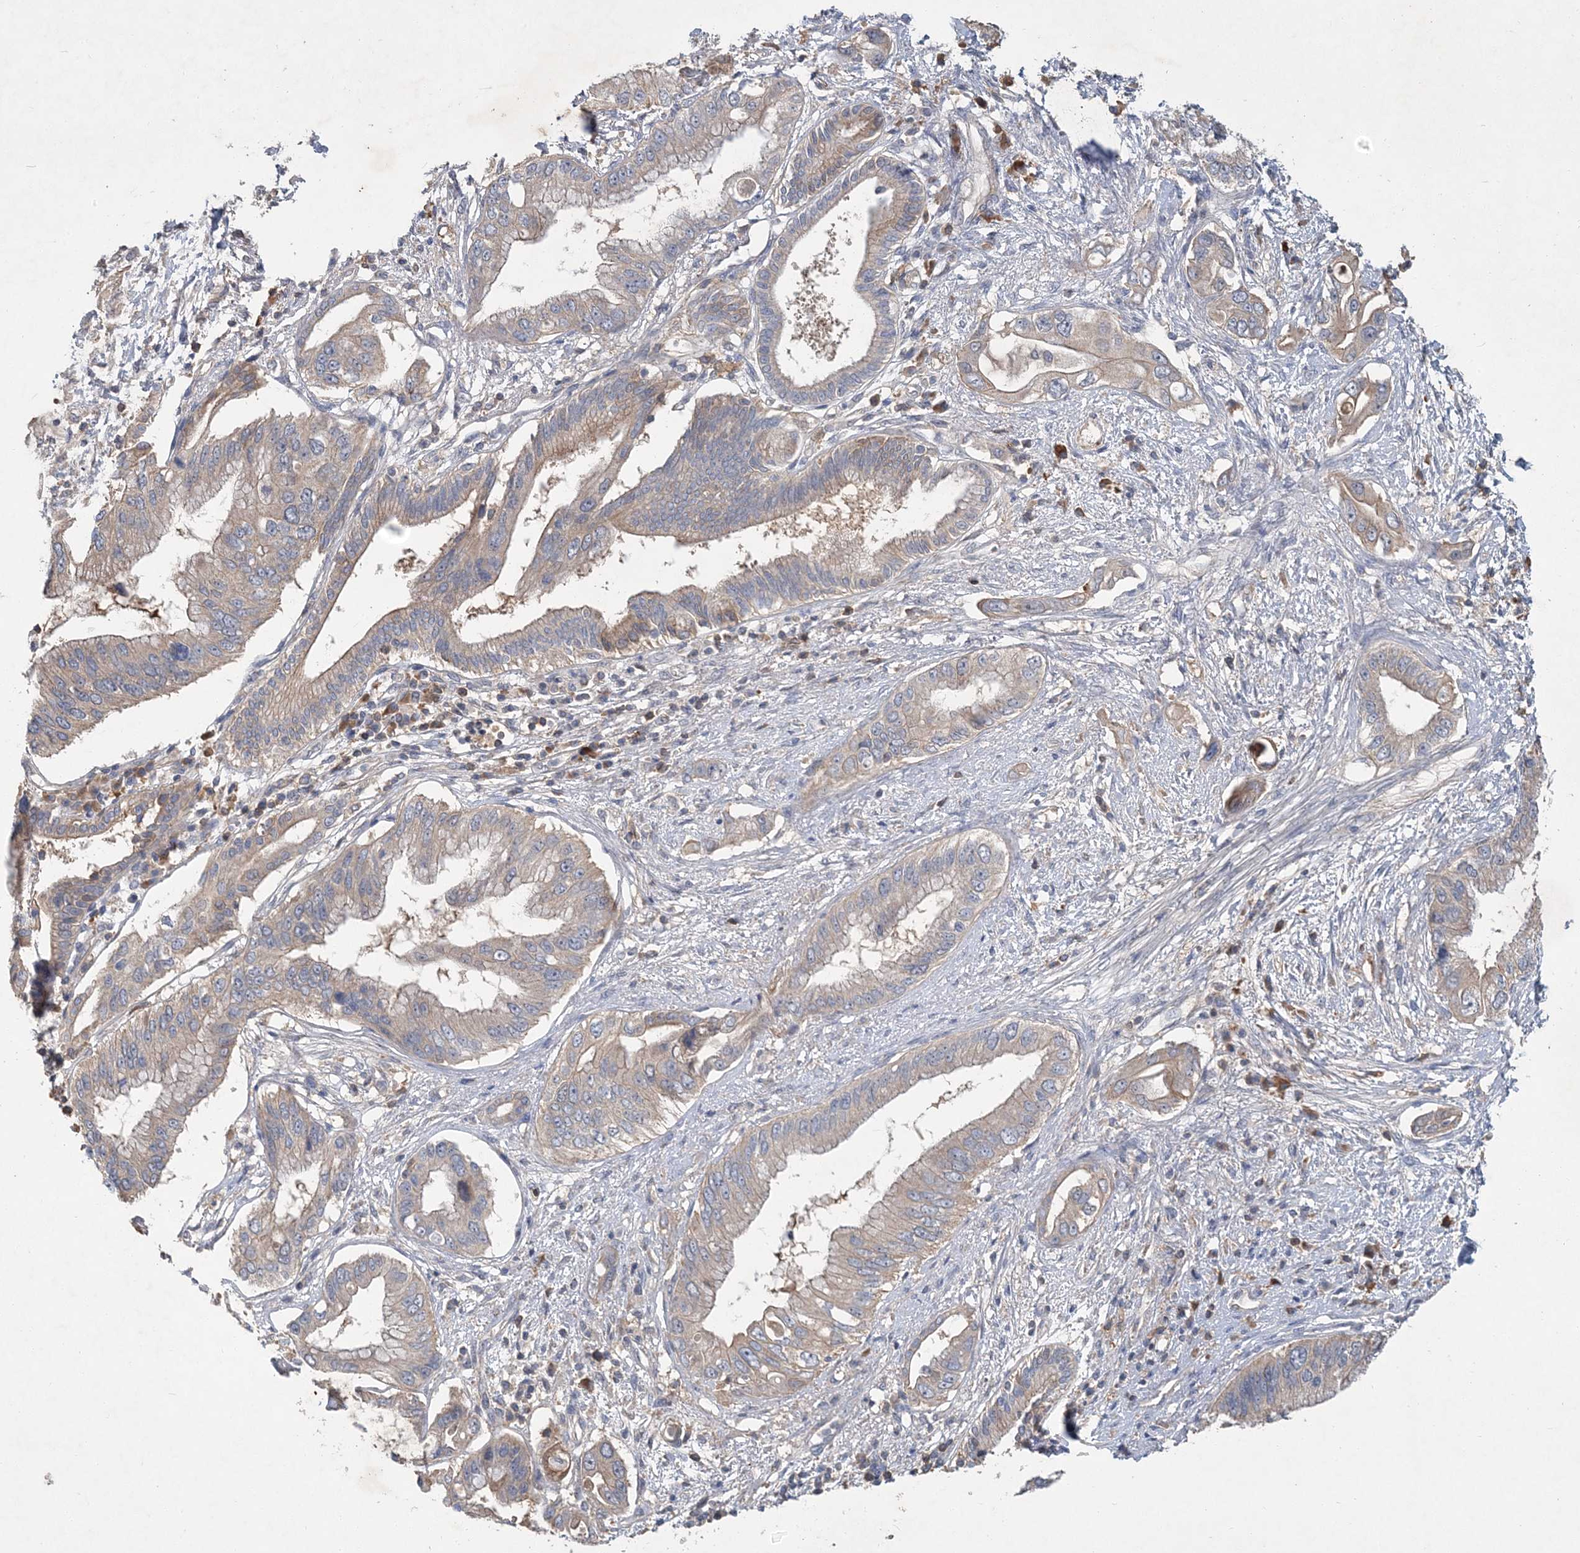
{"staining": {"intensity": "moderate", "quantity": ">75%", "location": "cytoplasmic/membranous"}, "tissue": "pancreatic cancer", "cell_type": "Tumor cells", "image_type": "cancer", "snomed": [{"axis": "morphology", "description": "Inflammation, NOS"}, {"axis": "morphology", "description": "Adenocarcinoma, NOS"}, {"axis": "topography", "description": "Pancreas"}], "caption": "Immunohistochemistry (IHC) of human pancreatic adenocarcinoma displays medium levels of moderate cytoplasmic/membranous positivity in approximately >75% of tumor cells. Nuclei are stained in blue.", "gene": "RNF25", "patient": {"sex": "female", "age": 56}}